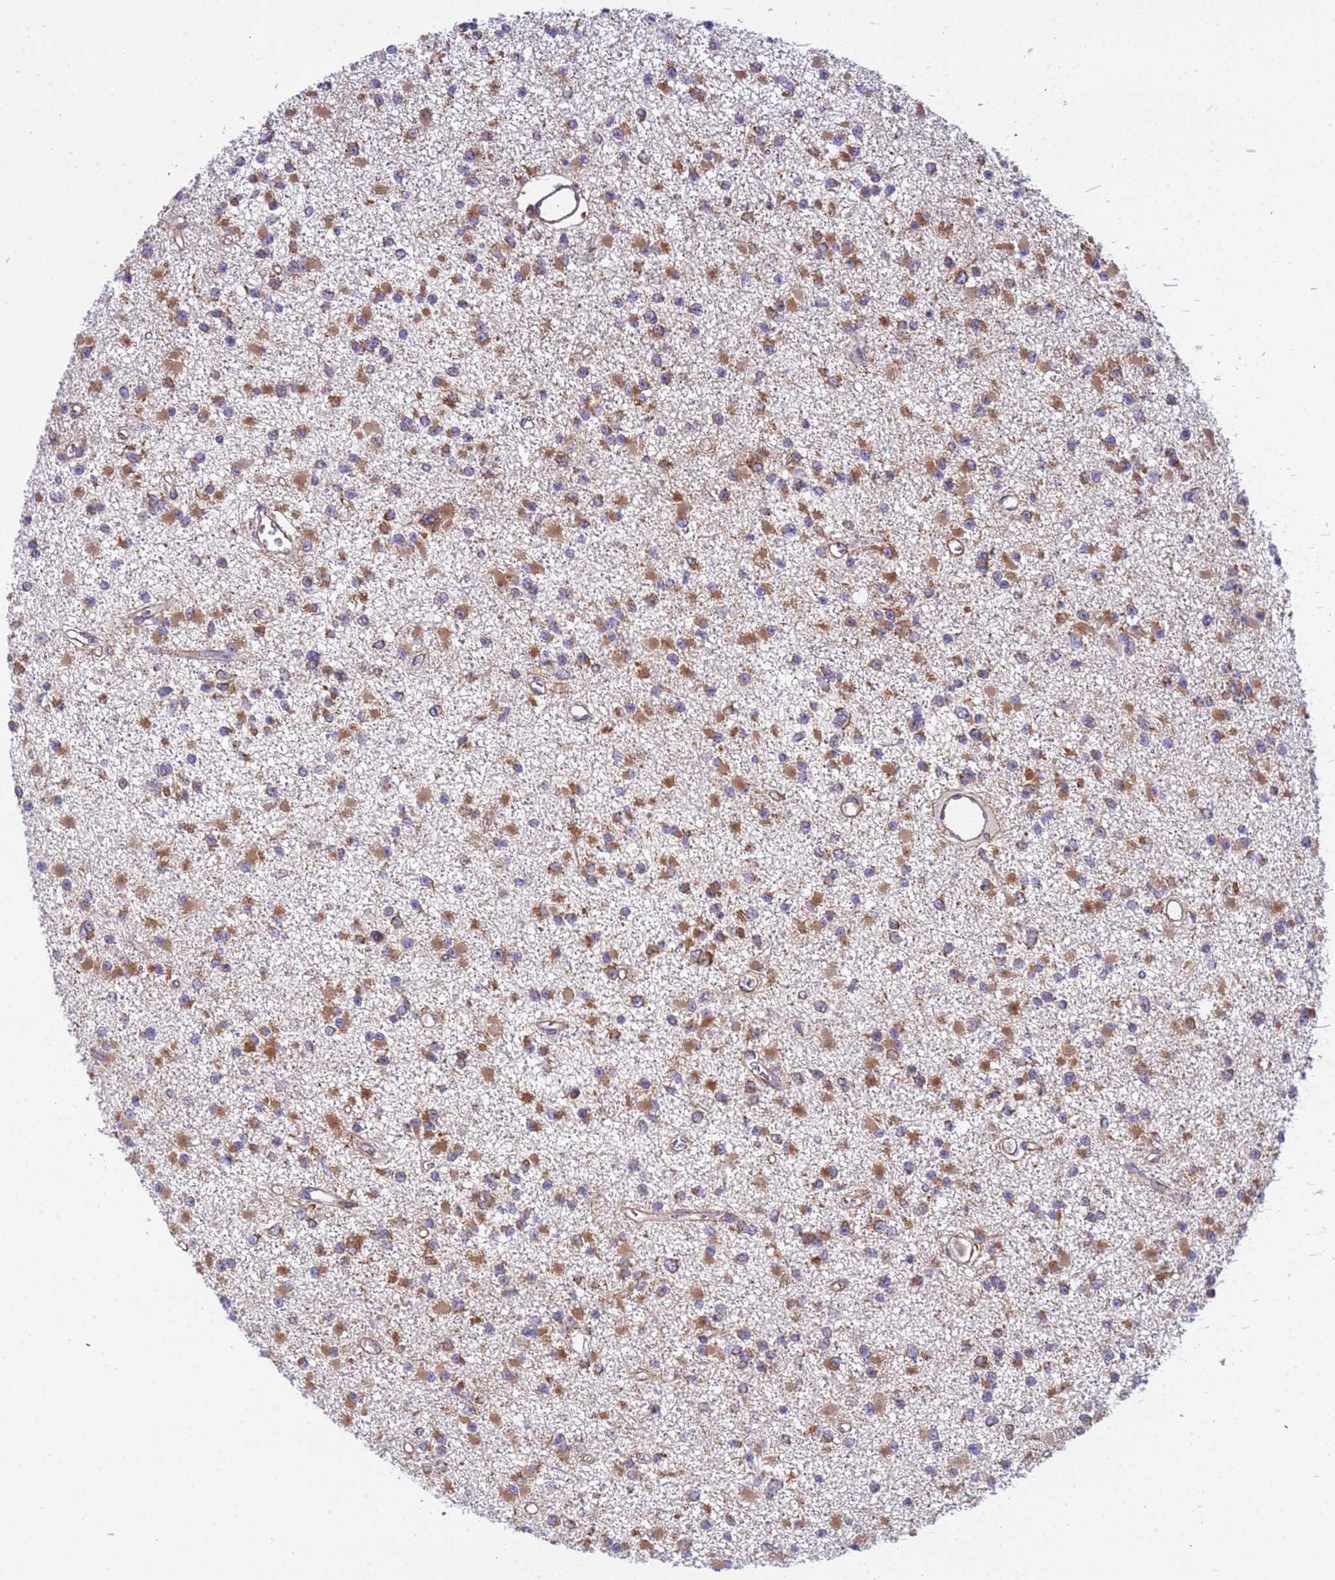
{"staining": {"intensity": "moderate", "quantity": ">75%", "location": "cytoplasmic/membranous"}, "tissue": "glioma", "cell_type": "Tumor cells", "image_type": "cancer", "snomed": [{"axis": "morphology", "description": "Glioma, malignant, Low grade"}, {"axis": "topography", "description": "Brain"}], "caption": "Protein expression analysis of malignant glioma (low-grade) reveals moderate cytoplasmic/membranous staining in about >75% of tumor cells.", "gene": "RPL36", "patient": {"sex": "female", "age": 22}}